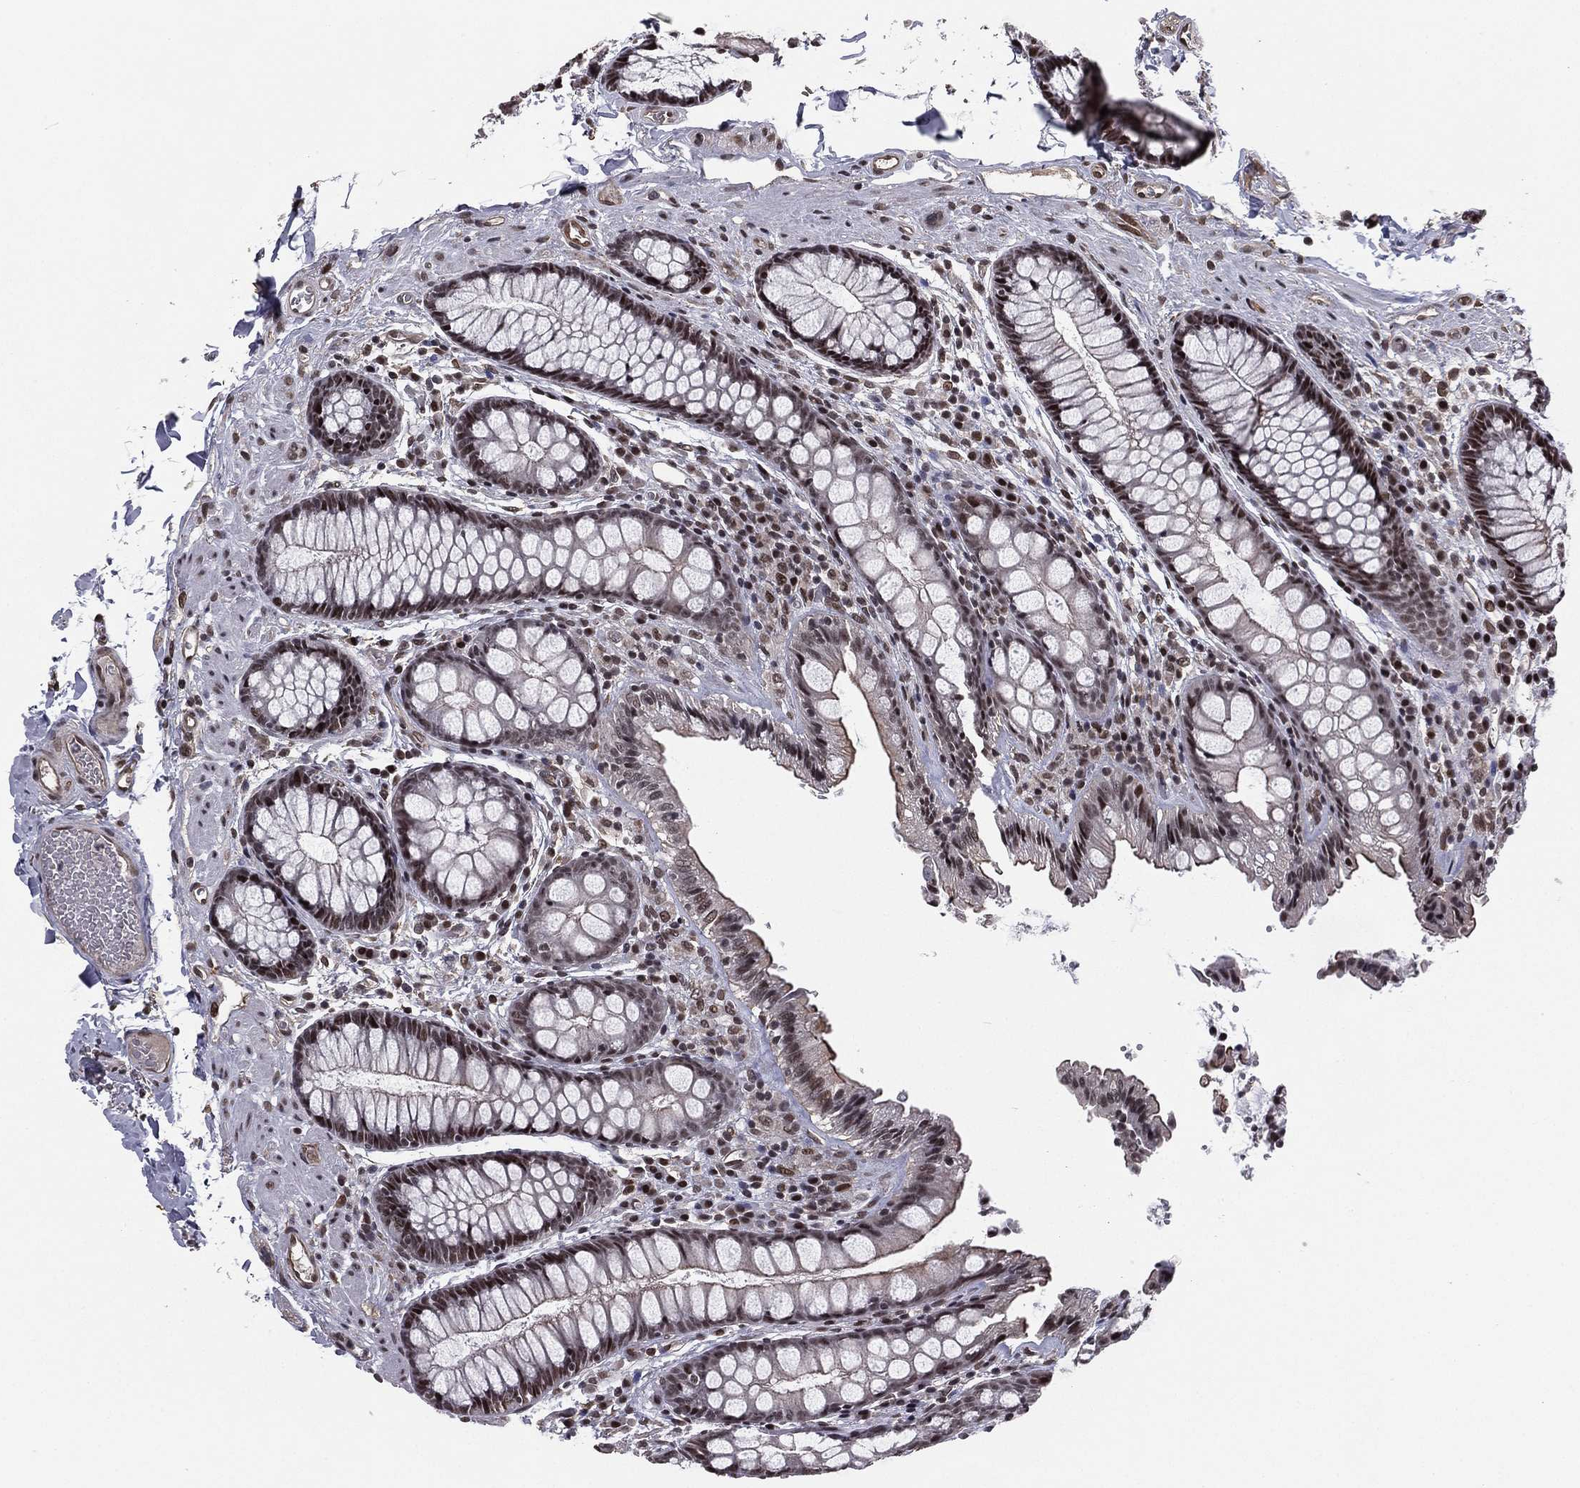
{"staining": {"intensity": "moderate", "quantity": "25%-75%", "location": "cytoplasmic/membranous"}, "tissue": "colon", "cell_type": "Endothelial cells", "image_type": "normal", "snomed": [{"axis": "morphology", "description": "Normal tissue, NOS"}, {"axis": "topography", "description": "Colon"}], "caption": "IHC micrograph of unremarkable colon stained for a protein (brown), which exhibits medium levels of moderate cytoplasmic/membranous expression in approximately 25%-75% of endothelial cells.", "gene": "RARB", "patient": {"sex": "female", "age": 86}}